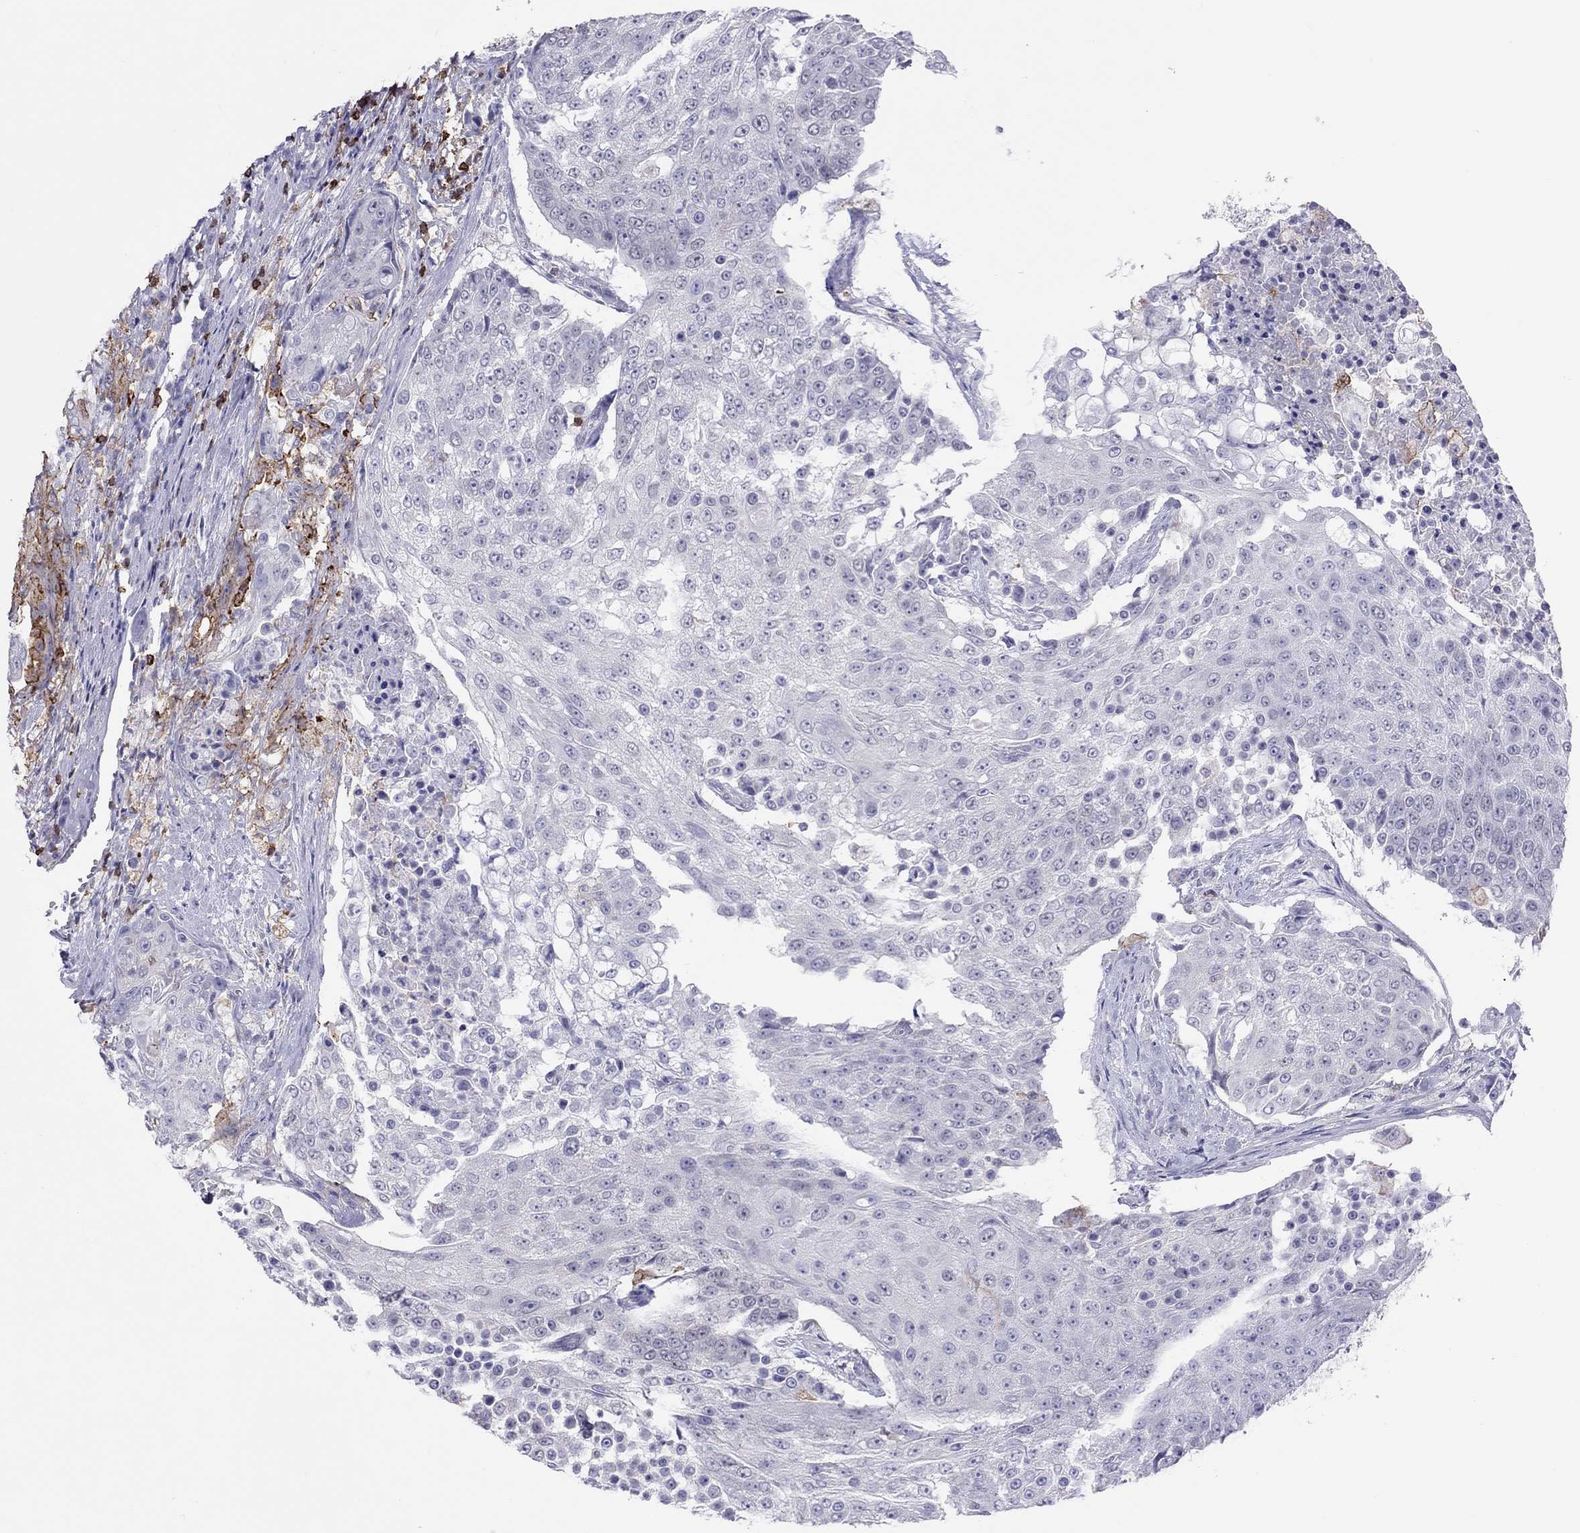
{"staining": {"intensity": "negative", "quantity": "none", "location": "none"}, "tissue": "urothelial cancer", "cell_type": "Tumor cells", "image_type": "cancer", "snomed": [{"axis": "morphology", "description": "Urothelial carcinoma, High grade"}, {"axis": "topography", "description": "Urinary bladder"}], "caption": "Tumor cells are negative for protein expression in human high-grade urothelial carcinoma.", "gene": "MND1", "patient": {"sex": "female", "age": 63}}